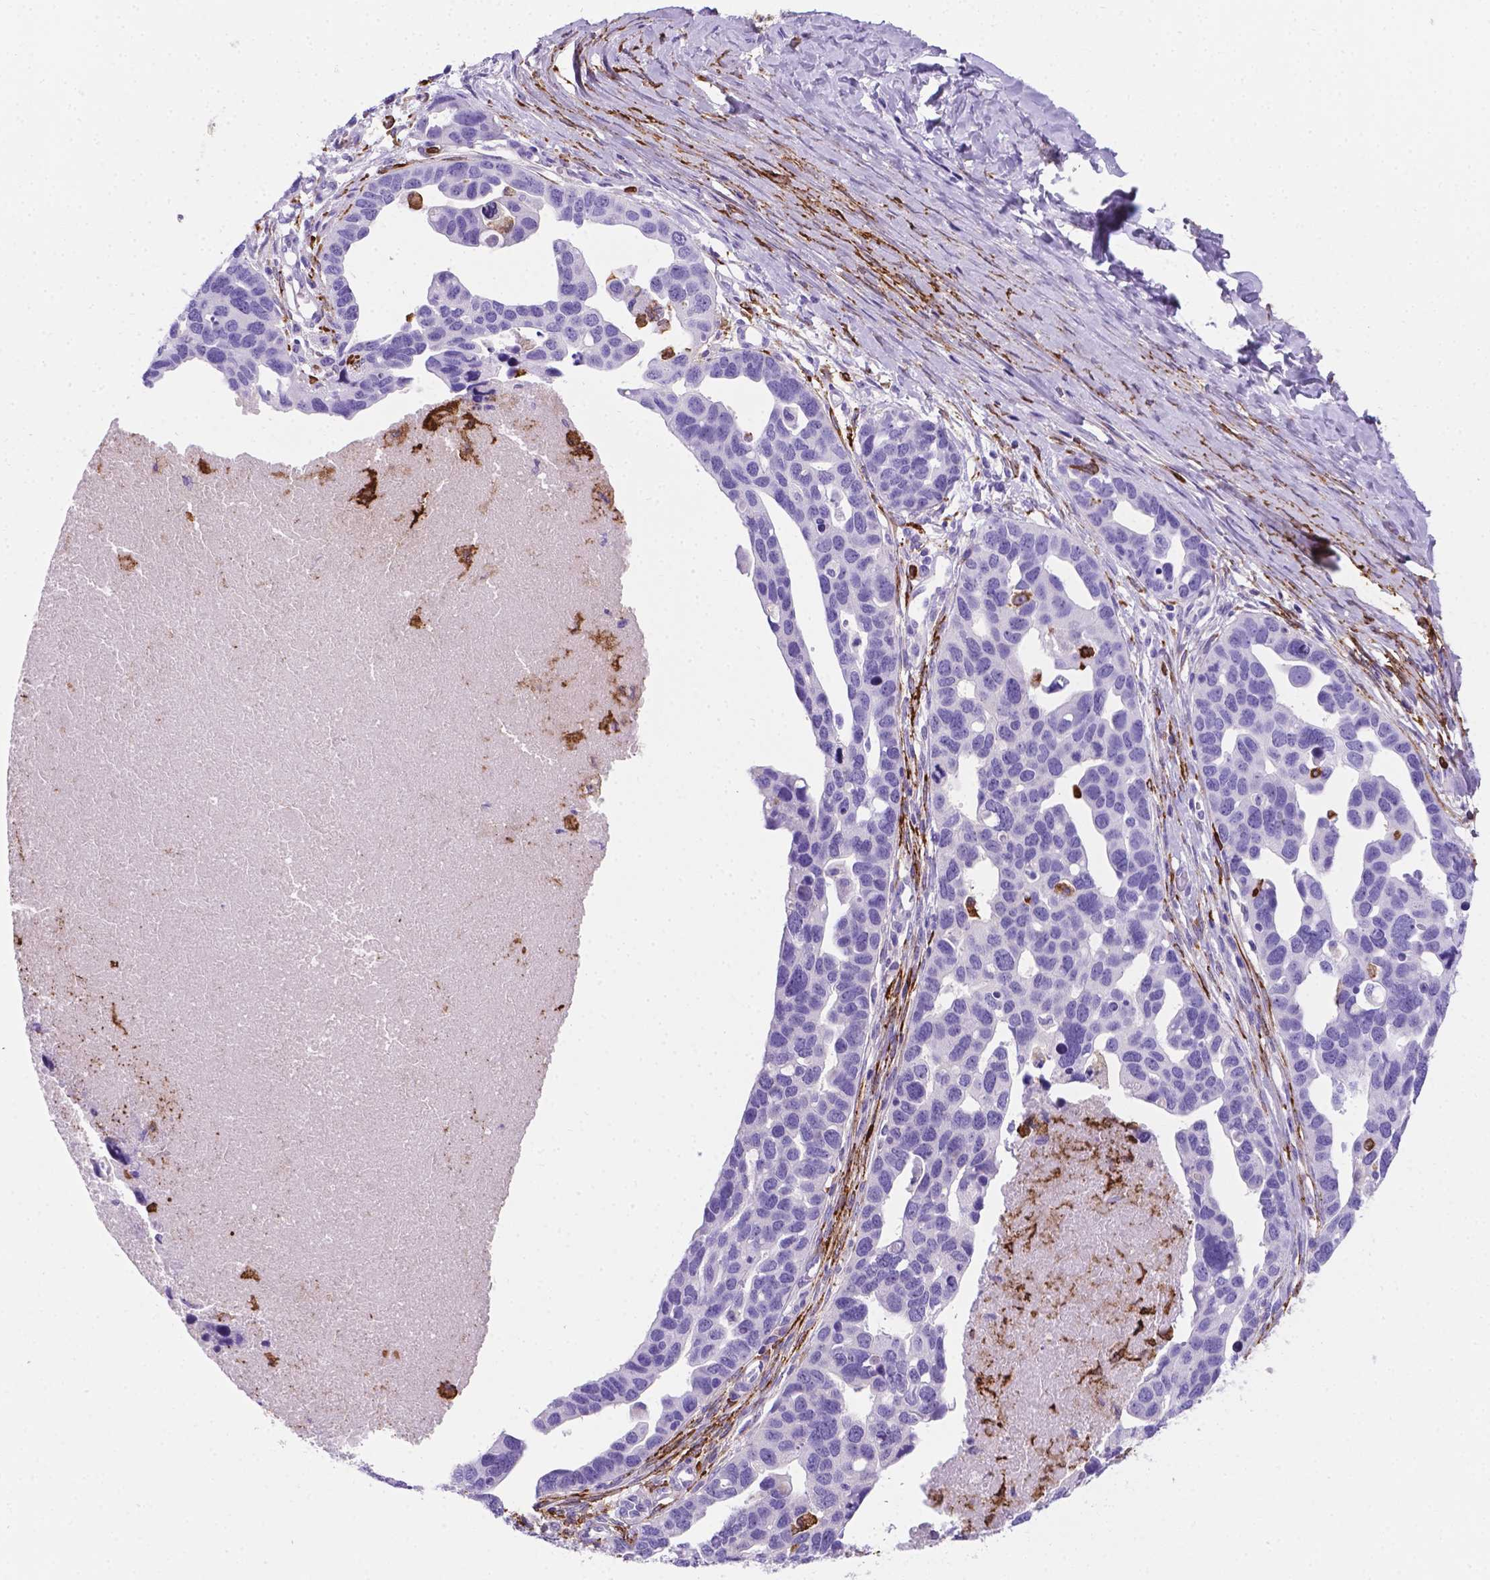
{"staining": {"intensity": "negative", "quantity": "none", "location": "none"}, "tissue": "ovarian cancer", "cell_type": "Tumor cells", "image_type": "cancer", "snomed": [{"axis": "morphology", "description": "Cystadenocarcinoma, serous, NOS"}, {"axis": "topography", "description": "Ovary"}], "caption": "The micrograph shows no significant staining in tumor cells of ovarian cancer (serous cystadenocarcinoma). (Brightfield microscopy of DAB immunohistochemistry at high magnification).", "gene": "MACF1", "patient": {"sex": "female", "age": 54}}